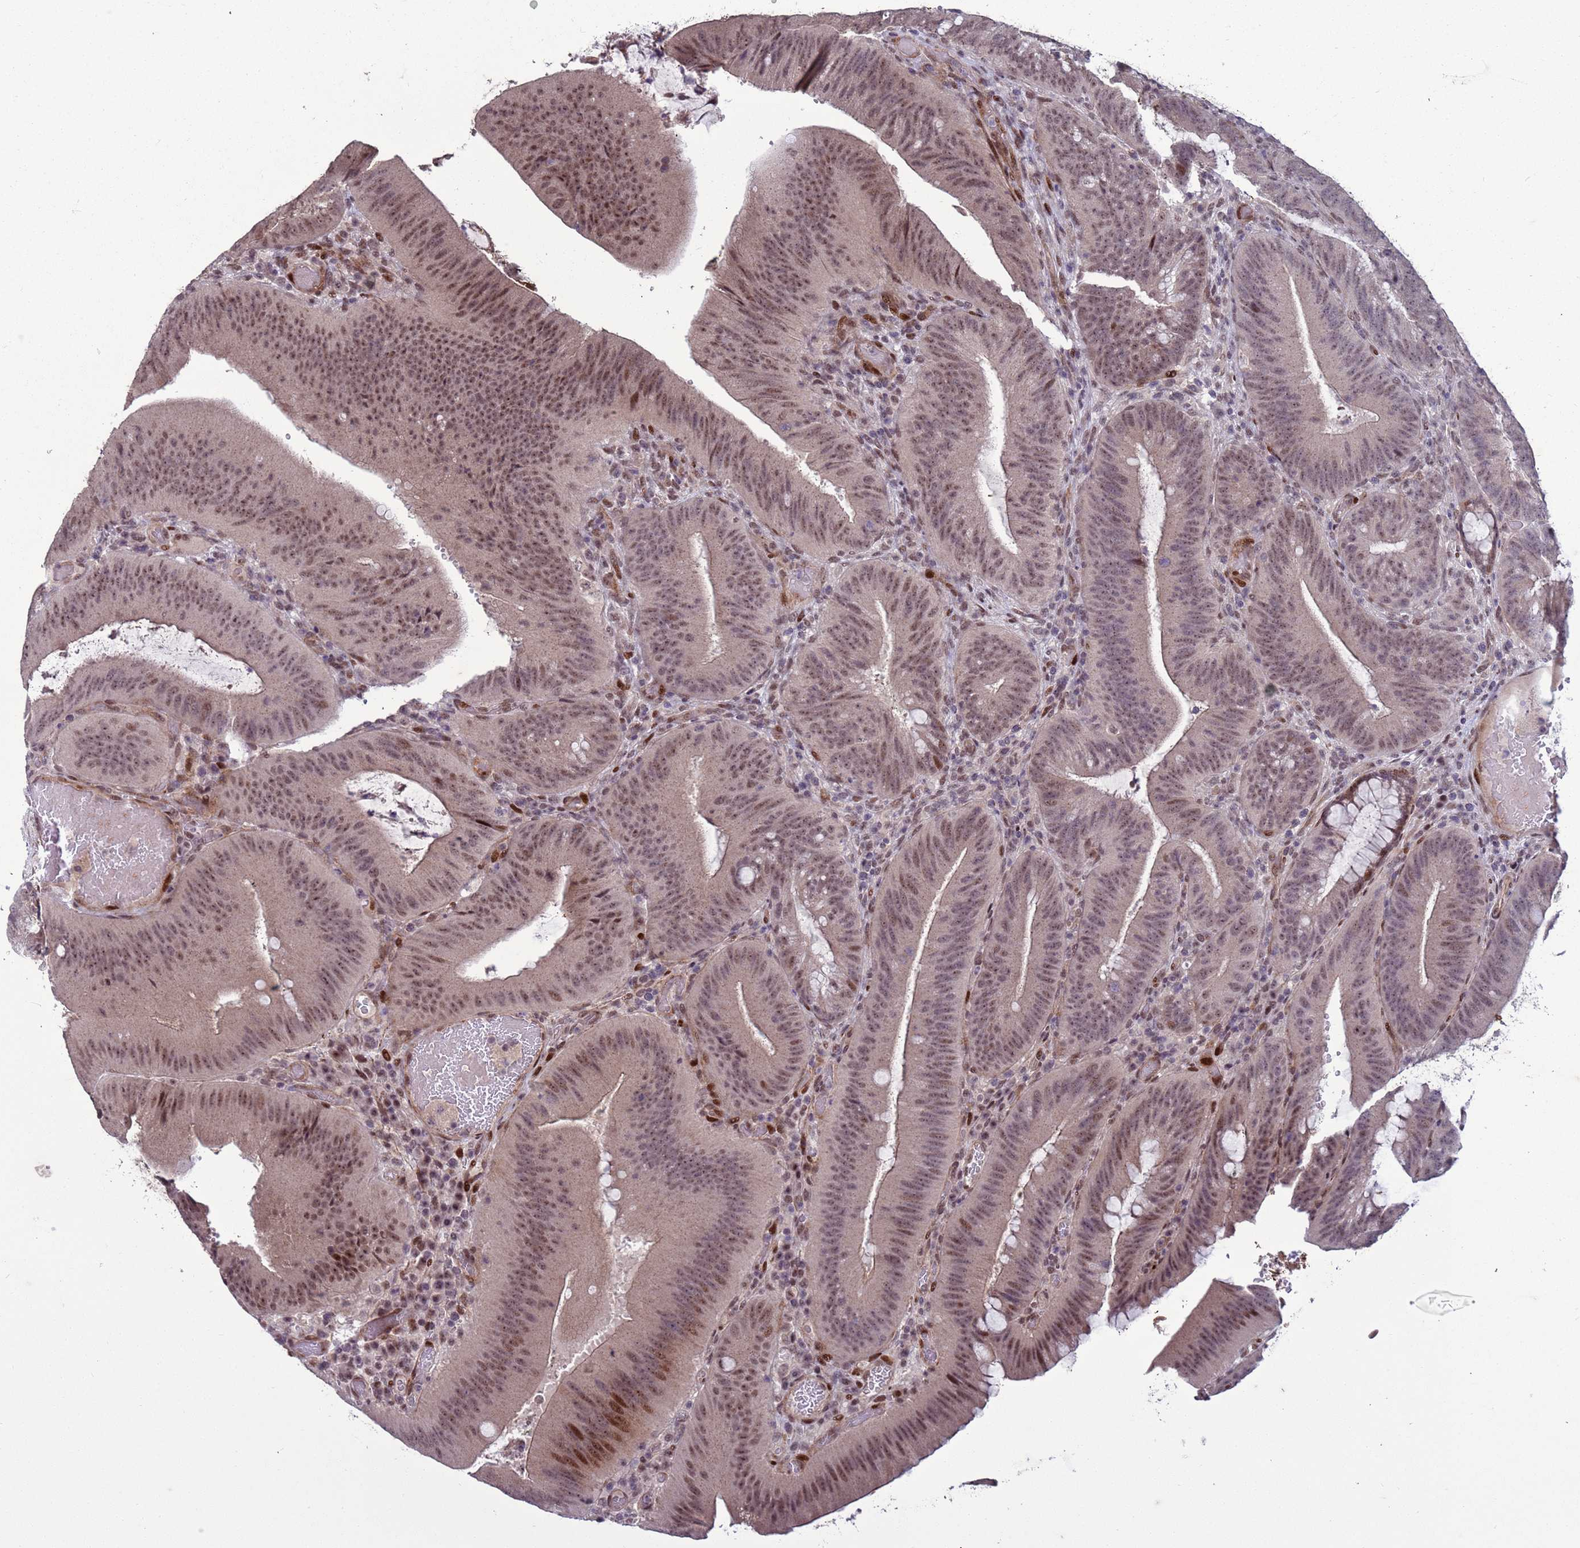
{"staining": {"intensity": "moderate", "quantity": ">75%", "location": "nuclear"}, "tissue": "colorectal cancer", "cell_type": "Tumor cells", "image_type": "cancer", "snomed": [{"axis": "morphology", "description": "Adenocarcinoma, NOS"}, {"axis": "topography", "description": "Colon"}], "caption": "An immunohistochemistry micrograph of neoplastic tissue is shown. Protein staining in brown labels moderate nuclear positivity in colorectal adenocarcinoma within tumor cells.", "gene": "SHC3", "patient": {"sex": "female", "age": 43}}